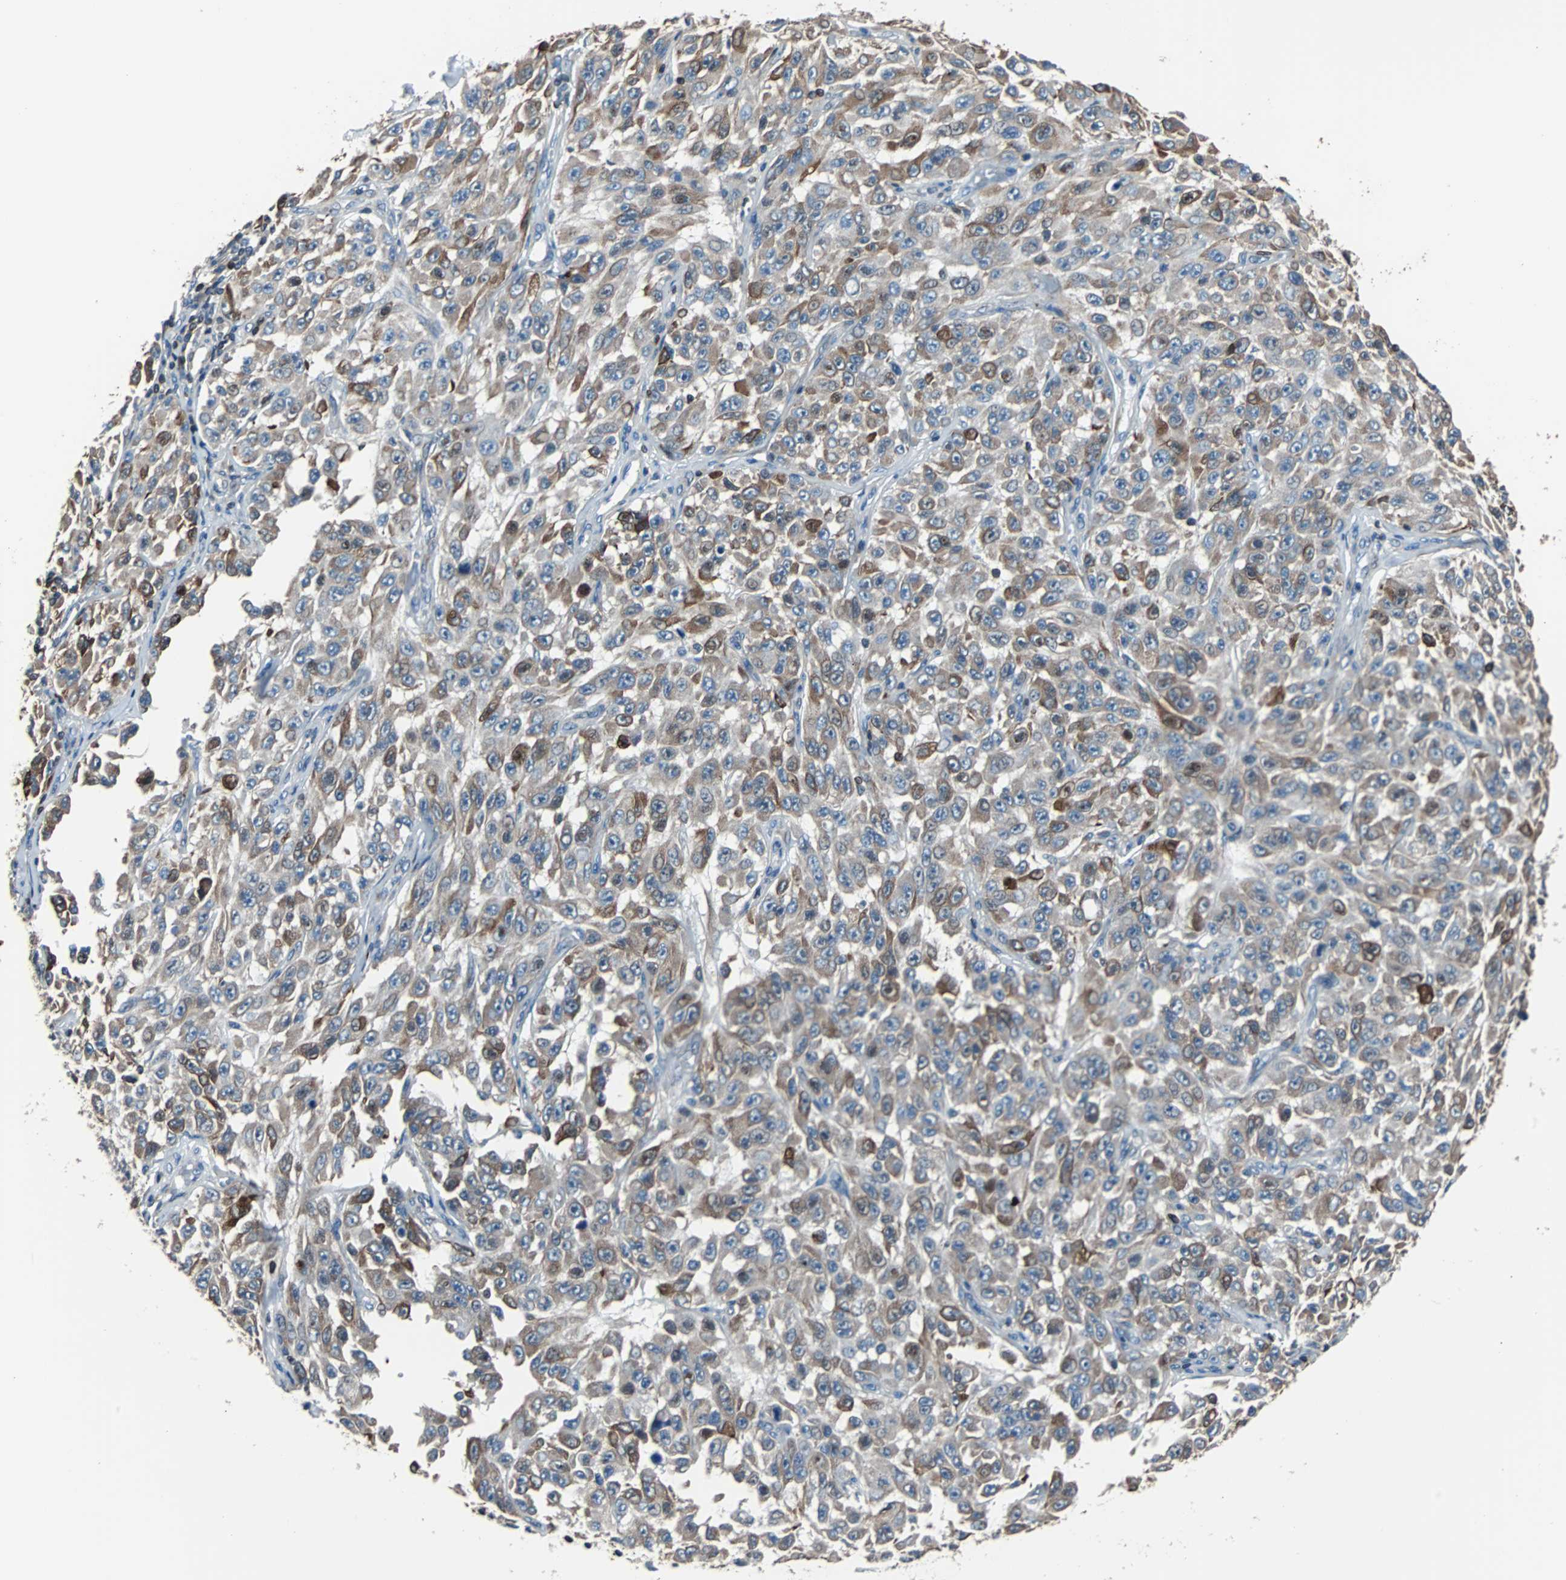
{"staining": {"intensity": "moderate", "quantity": ">75%", "location": "cytoplasmic/membranous"}, "tissue": "melanoma", "cell_type": "Tumor cells", "image_type": "cancer", "snomed": [{"axis": "morphology", "description": "Malignant melanoma, NOS"}, {"axis": "topography", "description": "Skin"}], "caption": "Immunohistochemistry photomicrograph of neoplastic tissue: human melanoma stained using immunohistochemistry exhibits medium levels of moderate protein expression localized specifically in the cytoplasmic/membranous of tumor cells, appearing as a cytoplasmic/membranous brown color.", "gene": "PBXIP1", "patient": {"sex": "male", "age": 30}}